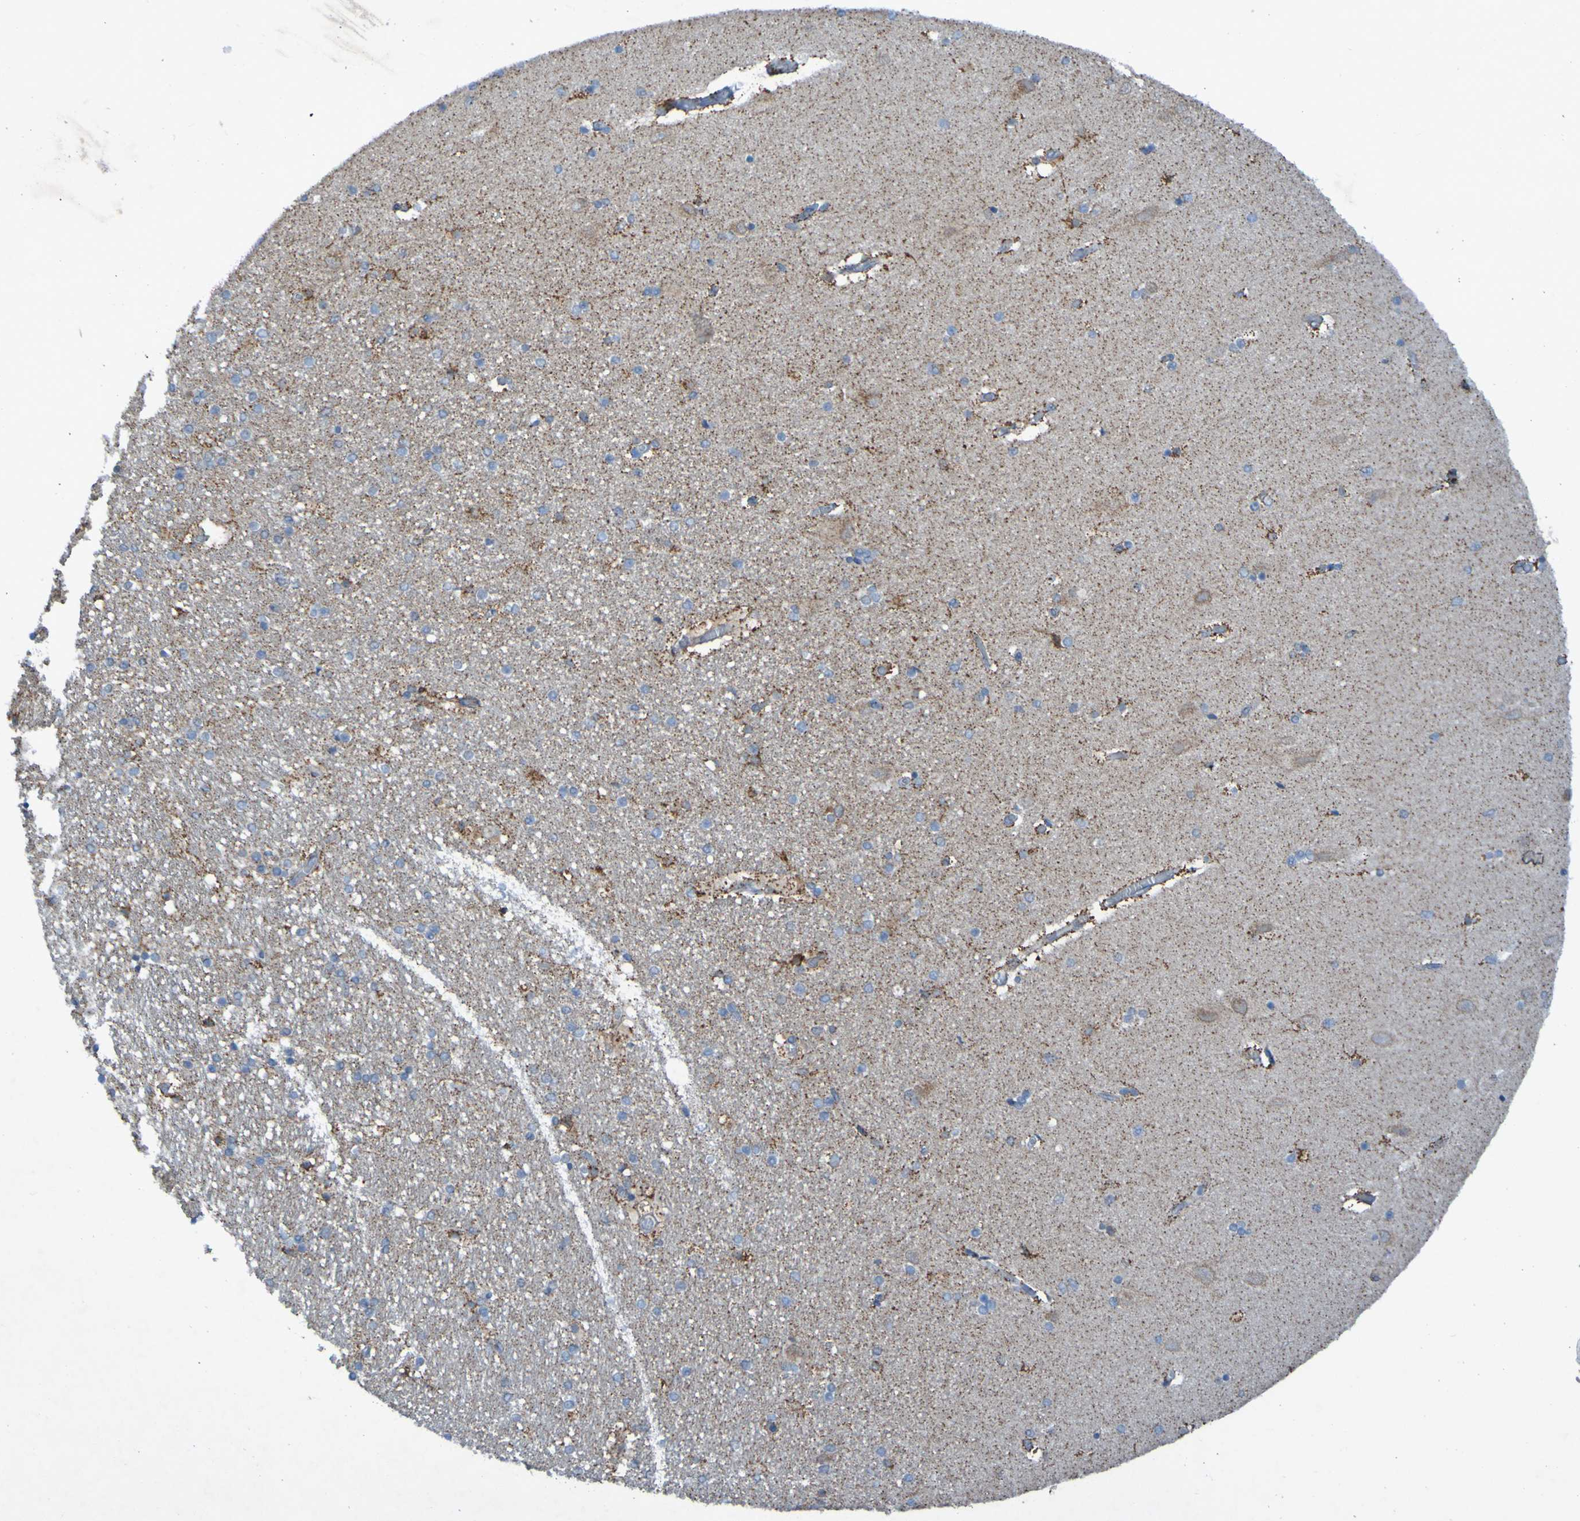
{"staining": {"intensity": "negative", "quantity": "none", "location": "none"}, "tissue": "hippocampus", "cell_type": "Glial cells", "image_type": "normal", "snomed": [{"axis": "morphology", "description": "Normal tissue, NOS"}, {"axis": "topography", "description": "Hippocampus"}], "caption": "Hippocampus stained for a protein using IHC shows no staining glial cells.", "gene": "CCDC51", "patient": {"sex": "female", "age": 54}}